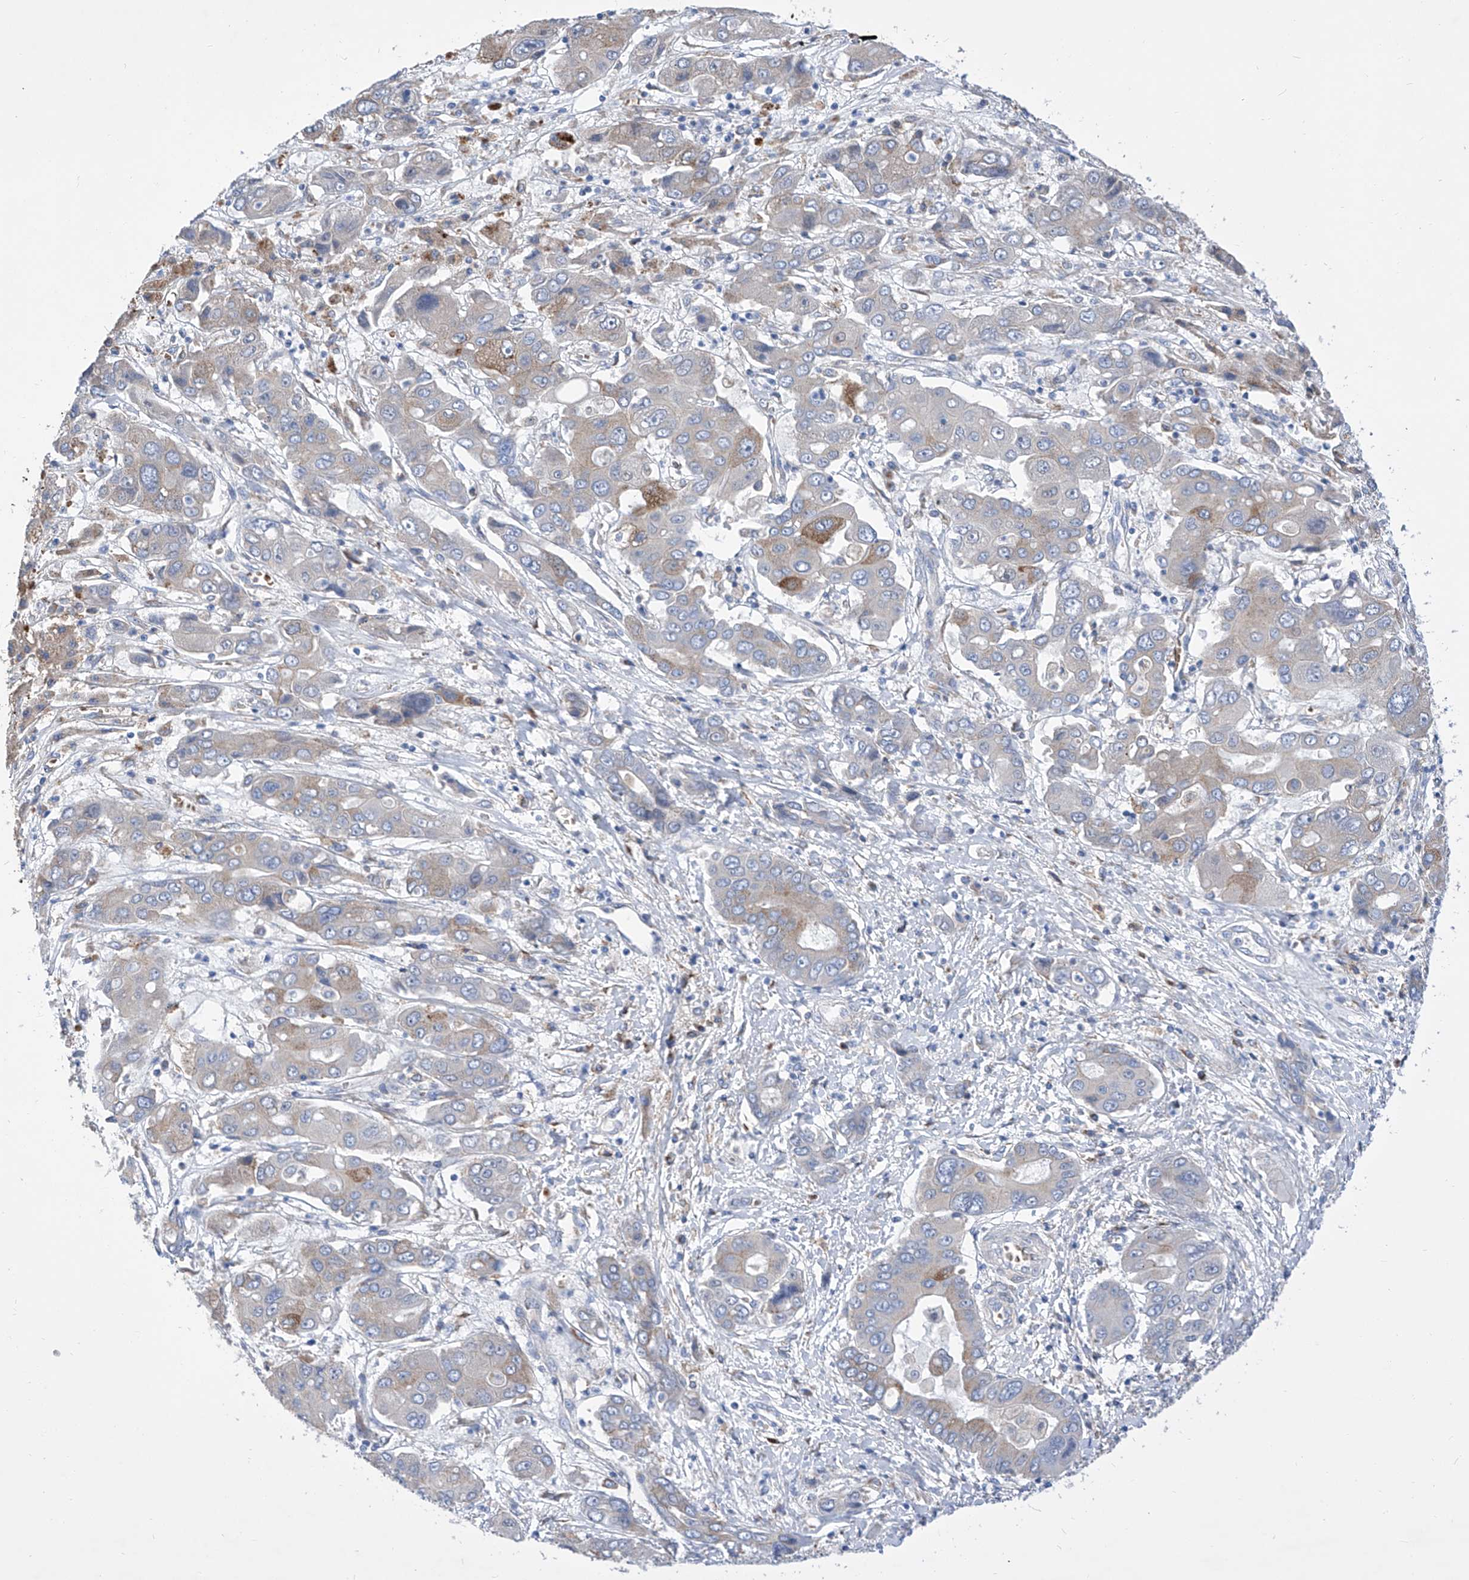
{"staining": {"intensity": "weak", "quantity": "<25%", "location": "cytoplasmic/membranous"}, "tissue": "liver cancer", "cell_type": "Tumor cells", "image_type": "cancer", "snomed": [{"axis": "morphology", "description": "Cholangiocarcinoma"}, {"axis": "topography", "description": "Liver"}], "caption": "Liver cholangiocarcinoma was stained to show a protein in brown. There is no significant staining in tumor cells.", "gene": "TJAP1", "patient": {"sex": "male", "age": 67}}